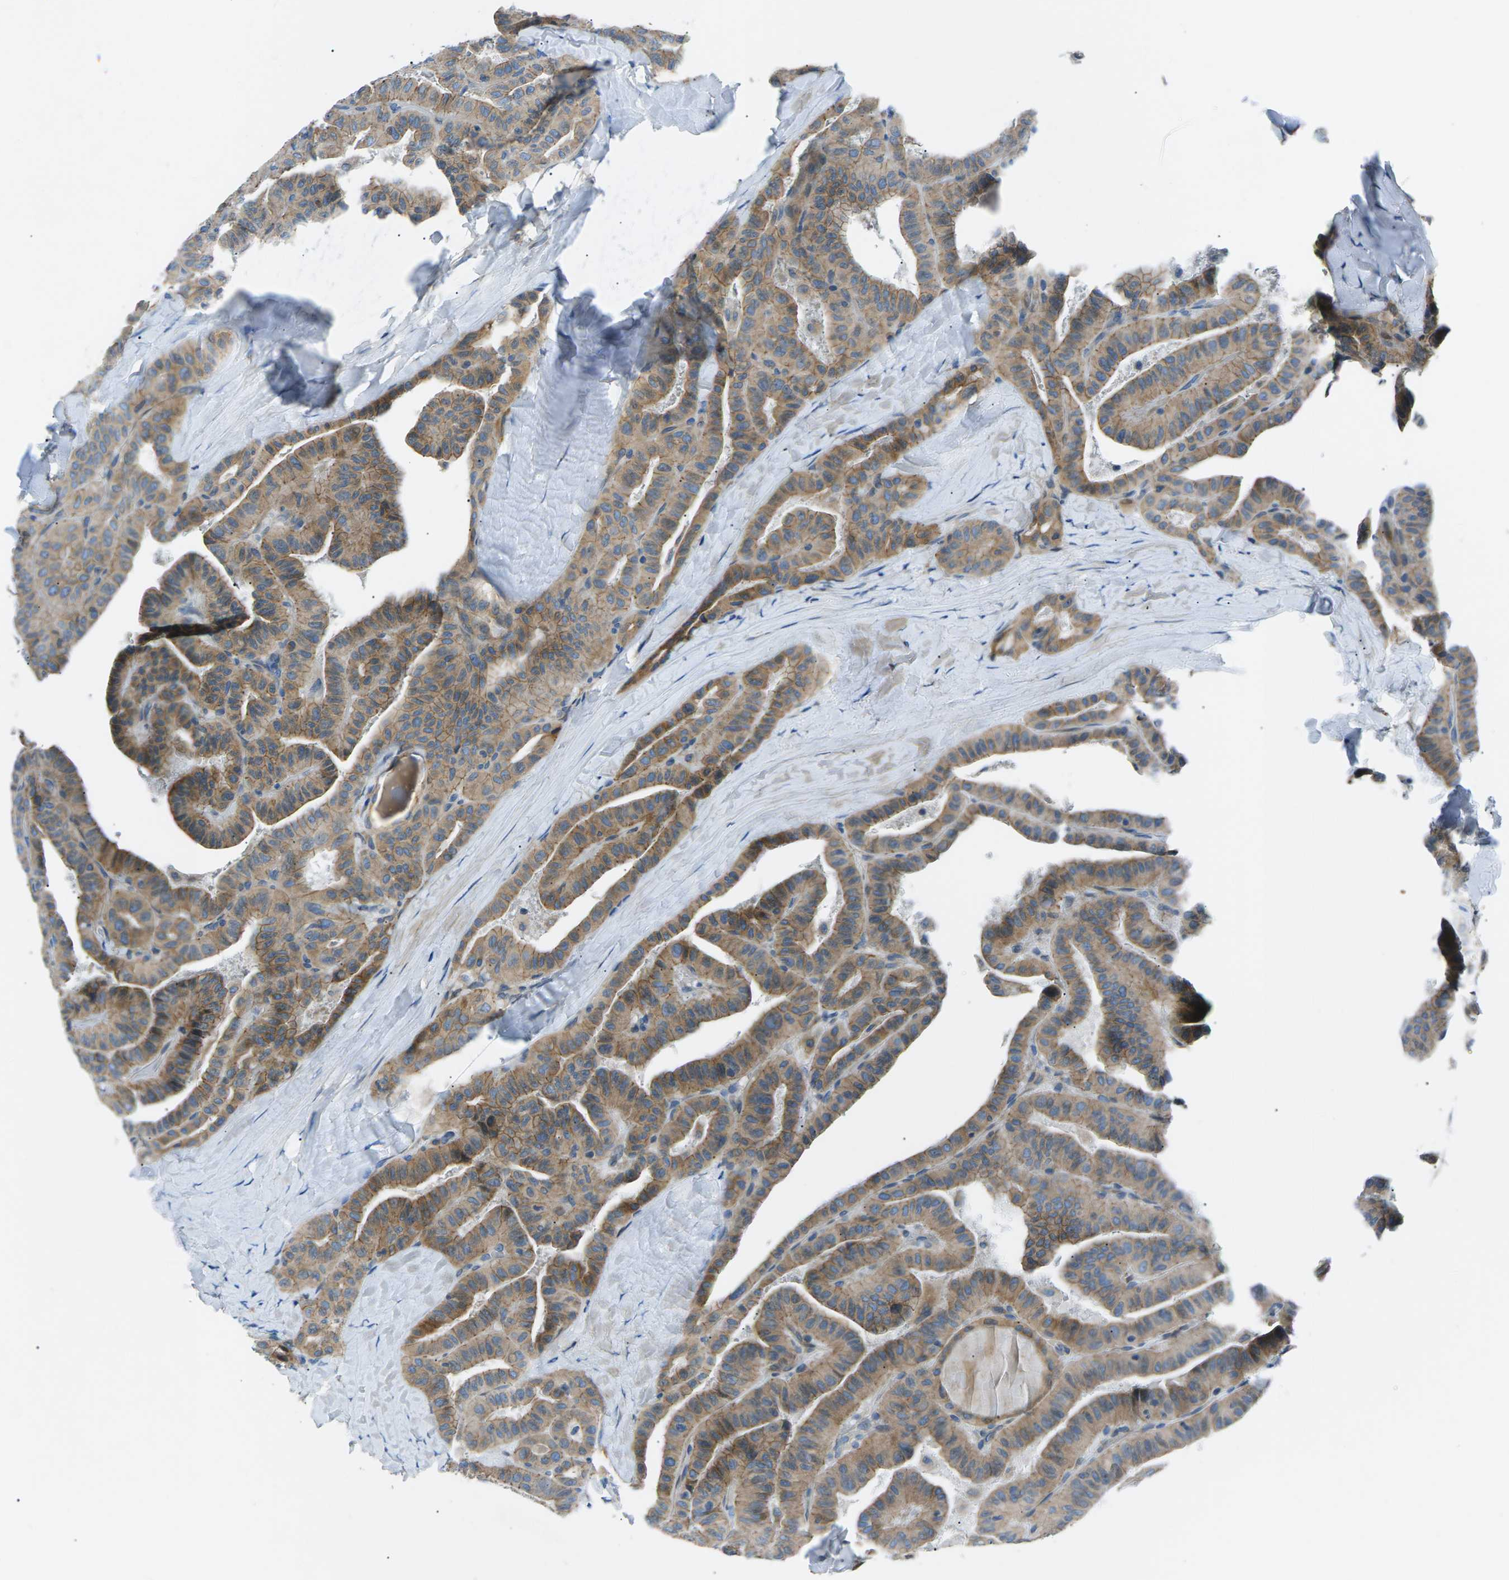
{"staining": {"intensity": "moderate", "quantity": ">75%", "location": "cytoplasmic/membranous"}, "tissue": "thyroid cancer", "cell_type": "Tumor cells", "image_type": "cancer", "snomed": [{"axis": "morphology", "description": "Papillary adenocarcinoma, NOS"}, {"axis": "topography", "description": "Thyroid gland"}], "caption": "High-magnification brightfield microscopy of thyroid papillary adenocarcinoma stained with DAB (brown) and counterstained with hematoxylin (blue). tumor cells exhibit moderate cytoplasmic/membranous expression is present in about>75% of cells.", "gene": "ZDHHC24", "patient": {"sex": "male", "age": 77}}